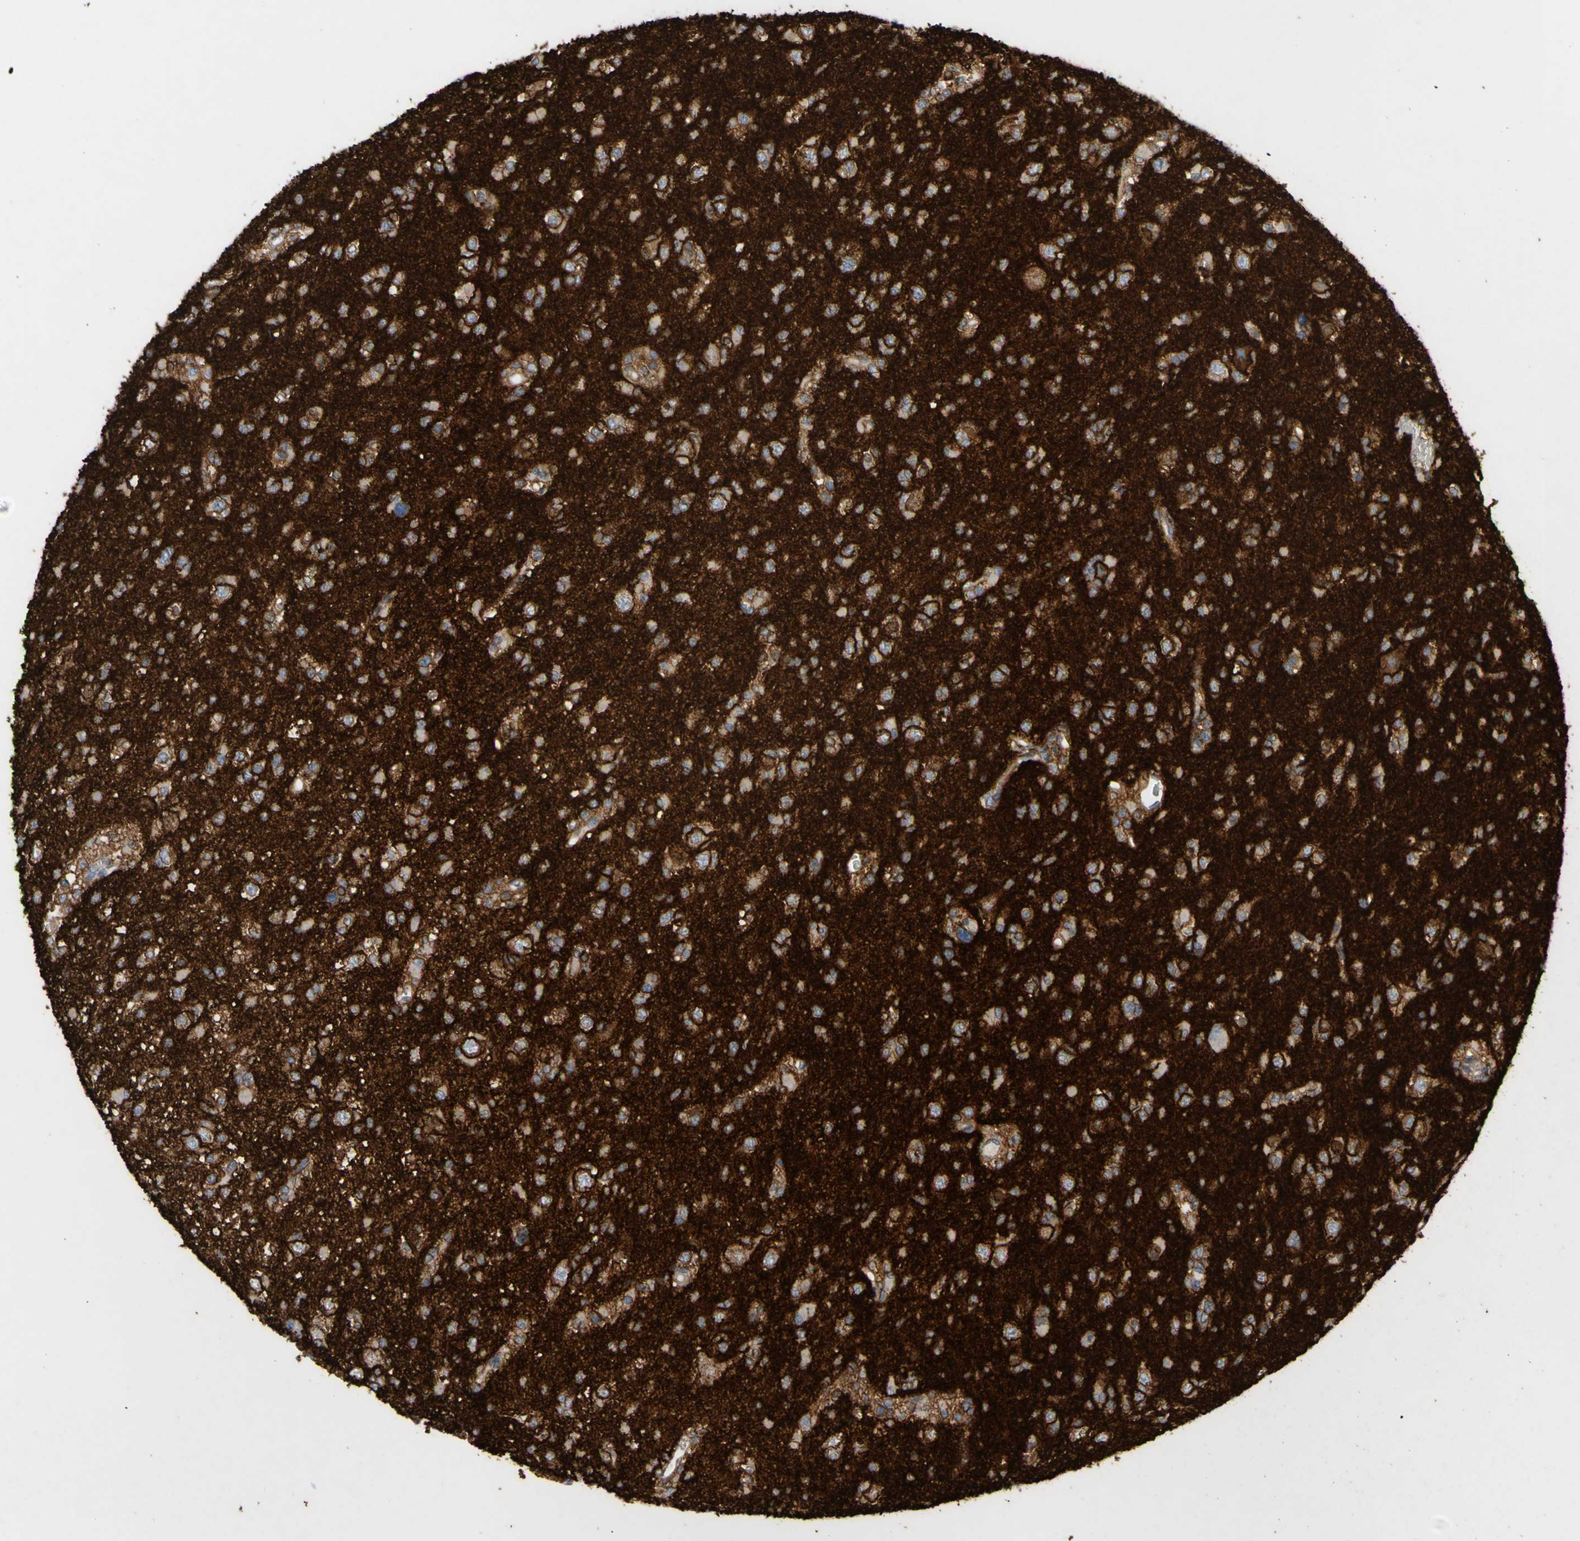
{"staining": {"intensity": "negative", "quantity": "none", "location": "none"}, "tissue": "glioma", "cell_type": "Tumor cells", "image_type": "cancer", "snomed": [{"axis": "morphology", "description": "Glioma, malignant, Low grade"}, {"axis": "topography", "description": "Brain"}], "caption": "Immunohistochemical staining of low-grade glioma (malignant) demonstrates no significant positivity in tumor cells.", "gene": "ATP2A3", "patient": {"sex": "female", "age": 22}}